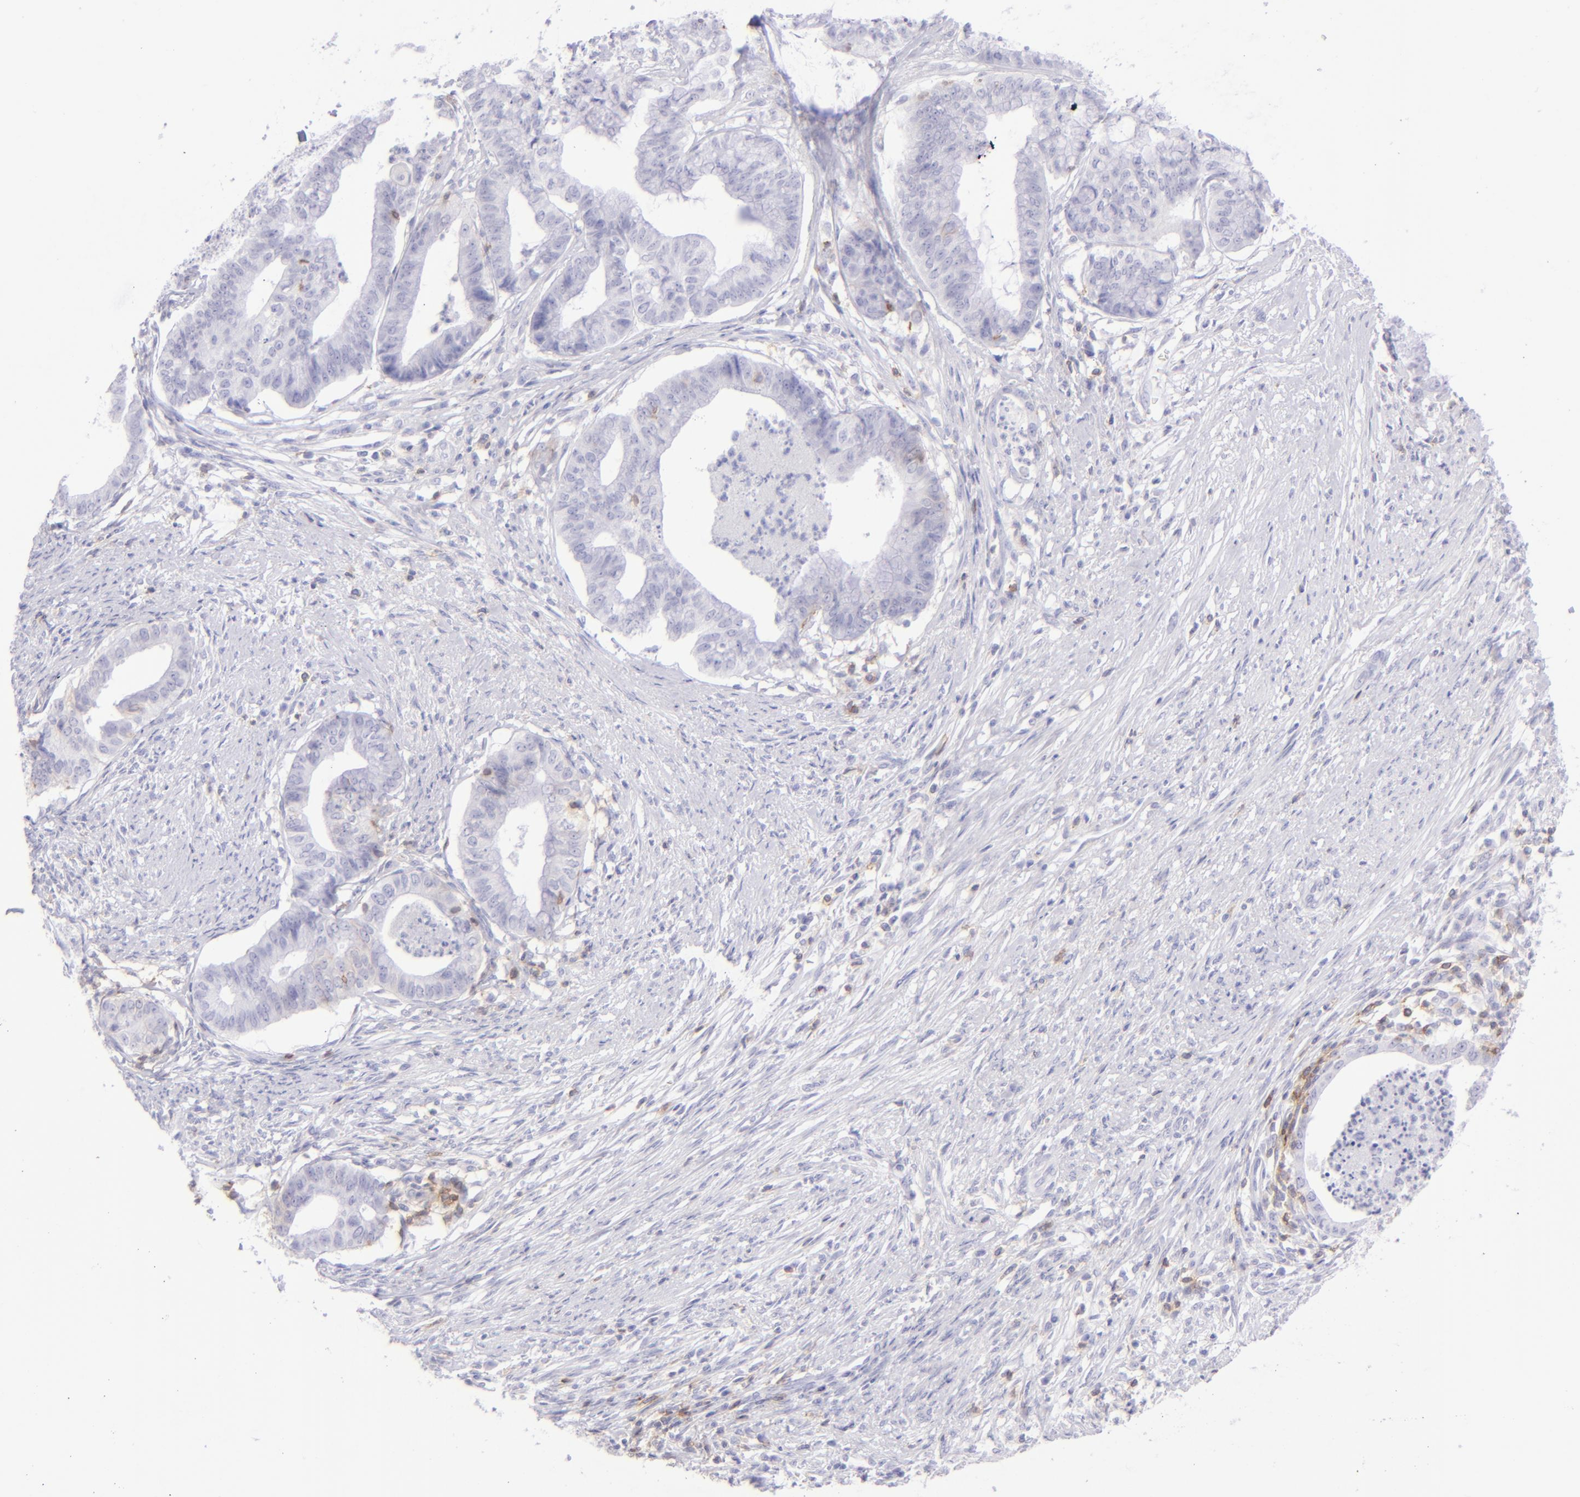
{"staining": {"intensity": "negative", "quantity": "none", "location": "none"}, "tissue": "endometrial cancer", "cell_type": "Tumor cells", "image_type": "cancer", "snomed": [{"axis": "morphology", "description": "Necrosis, NOS"}, {"axis": "morphology", "description": "Adenocarcinoma, NOS"}, {"axis": "topography", "description": "Endometrium"}], "caption": "Immunohistochemical staining of endometrial cancer demonstrates no significant staining in tumor cells.", "gene": "CD69", "patient": {"sex": "female", "age": 79}}